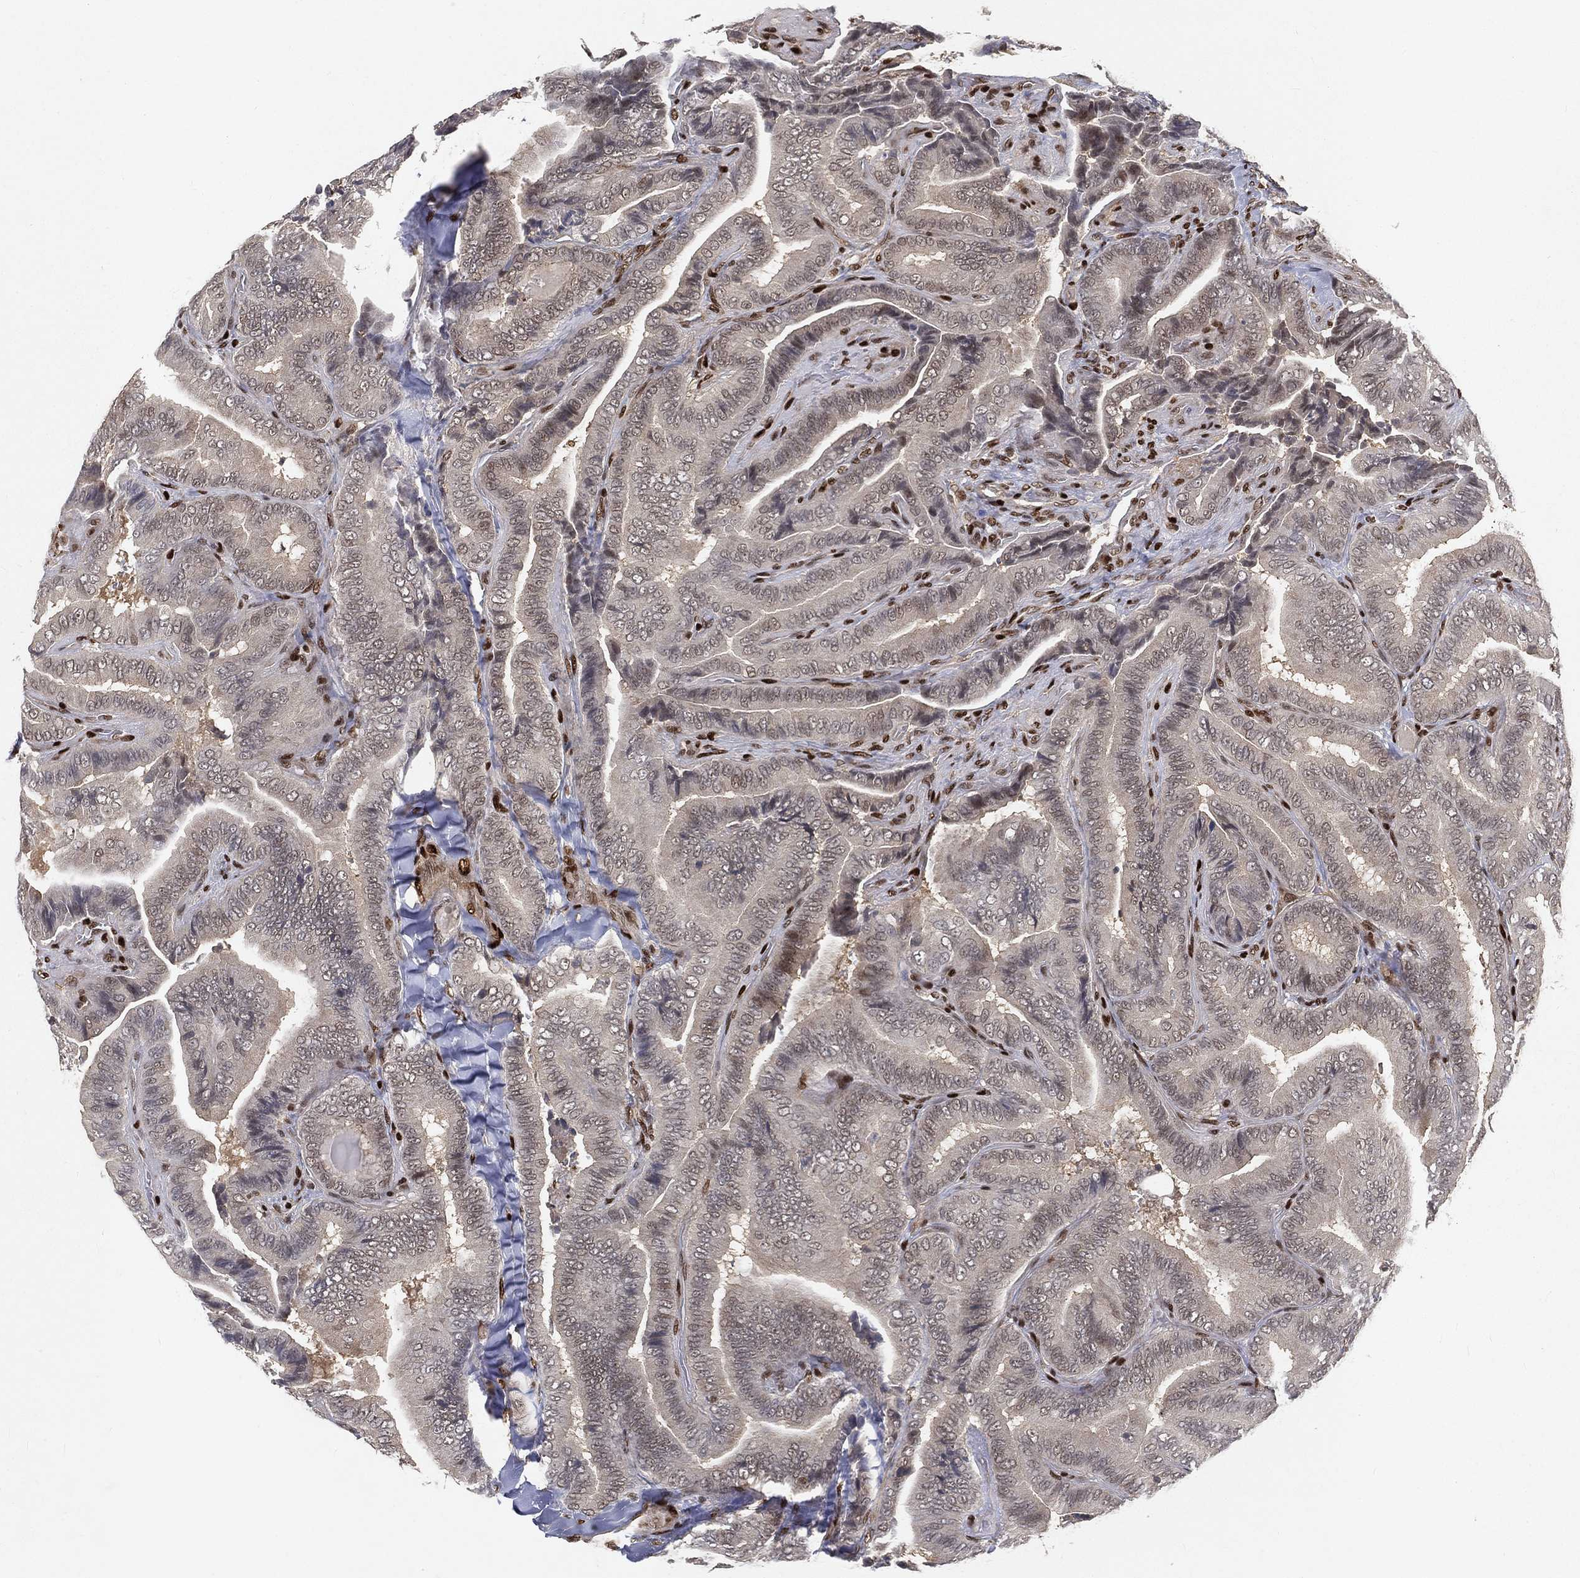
{"staining": {"intensity": "negative", "quantity": "none", "location": "none"}, "tissue": "thyroid cancer", "cell_type": "Tumor cells", "image_type": "cancer", "snomed": [{"axis": "morphology", "description": "Papillary adenocarcinoma, NOS"}, {"axis": "topography", "description": "Thyroid gland"}], "caption": "Image shows no significant protein expression in tumor cells of thyroid cancer.", "gene": "CRTC3", "patient": {"sex": "male", "age": 61}}